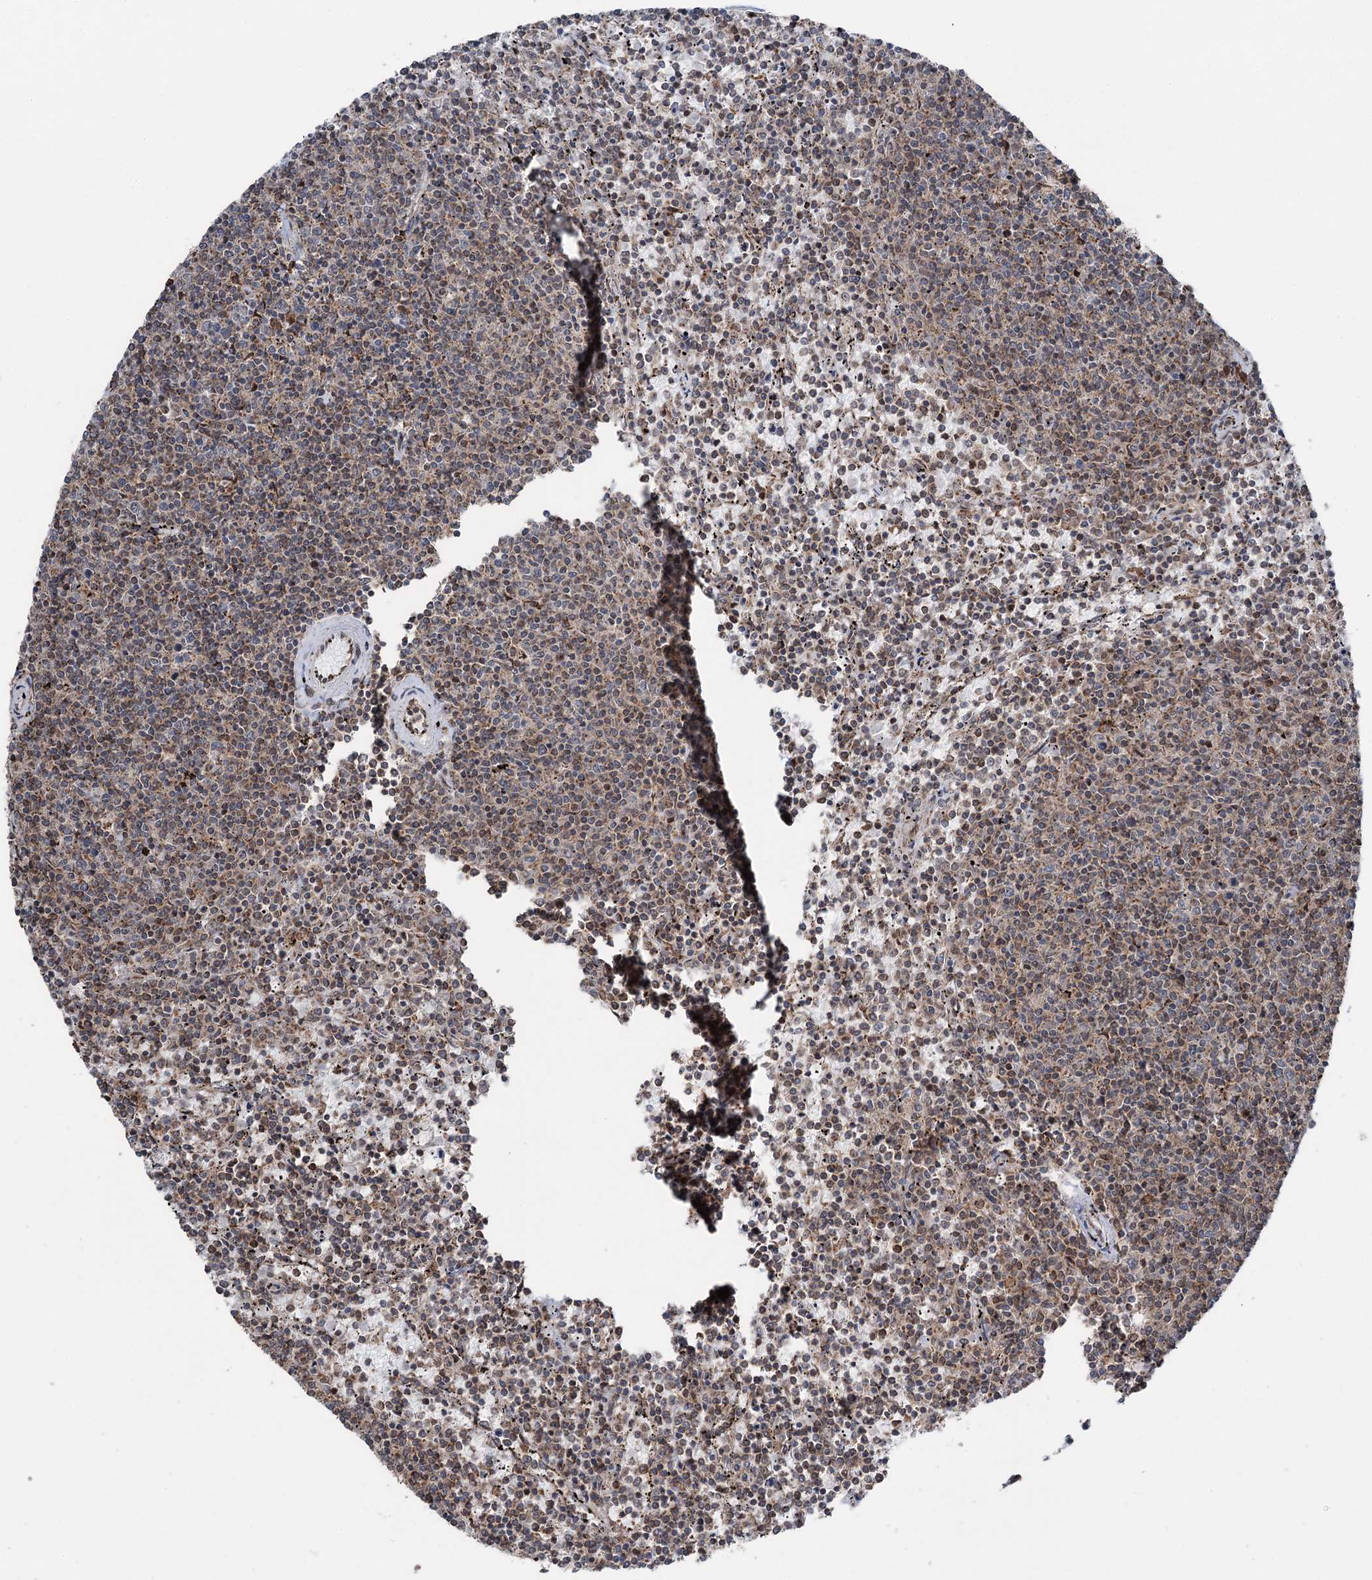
{"staining": {"intensity": "weak", "quantity": ">75%", "location": "cytoplasmic/membranous"}, "tissue": "lymphoma", "cell_type": "Tumor cells", "image_type": "cancer", "snomed": [{"axis": "morphology", "description": "Malignant lymphoma, non-Hodgkin's type, Low grade"}, {"axis": "topography", "description": "Spleen"}], "caption": "Immunohistochemical staining of human lymphoma reveals low levels of weak cytoplasmic/membranous staining in about >75% of tumor cells.", "gene": "STEEP1", "patient": {"sex": "female", "age": 50}}